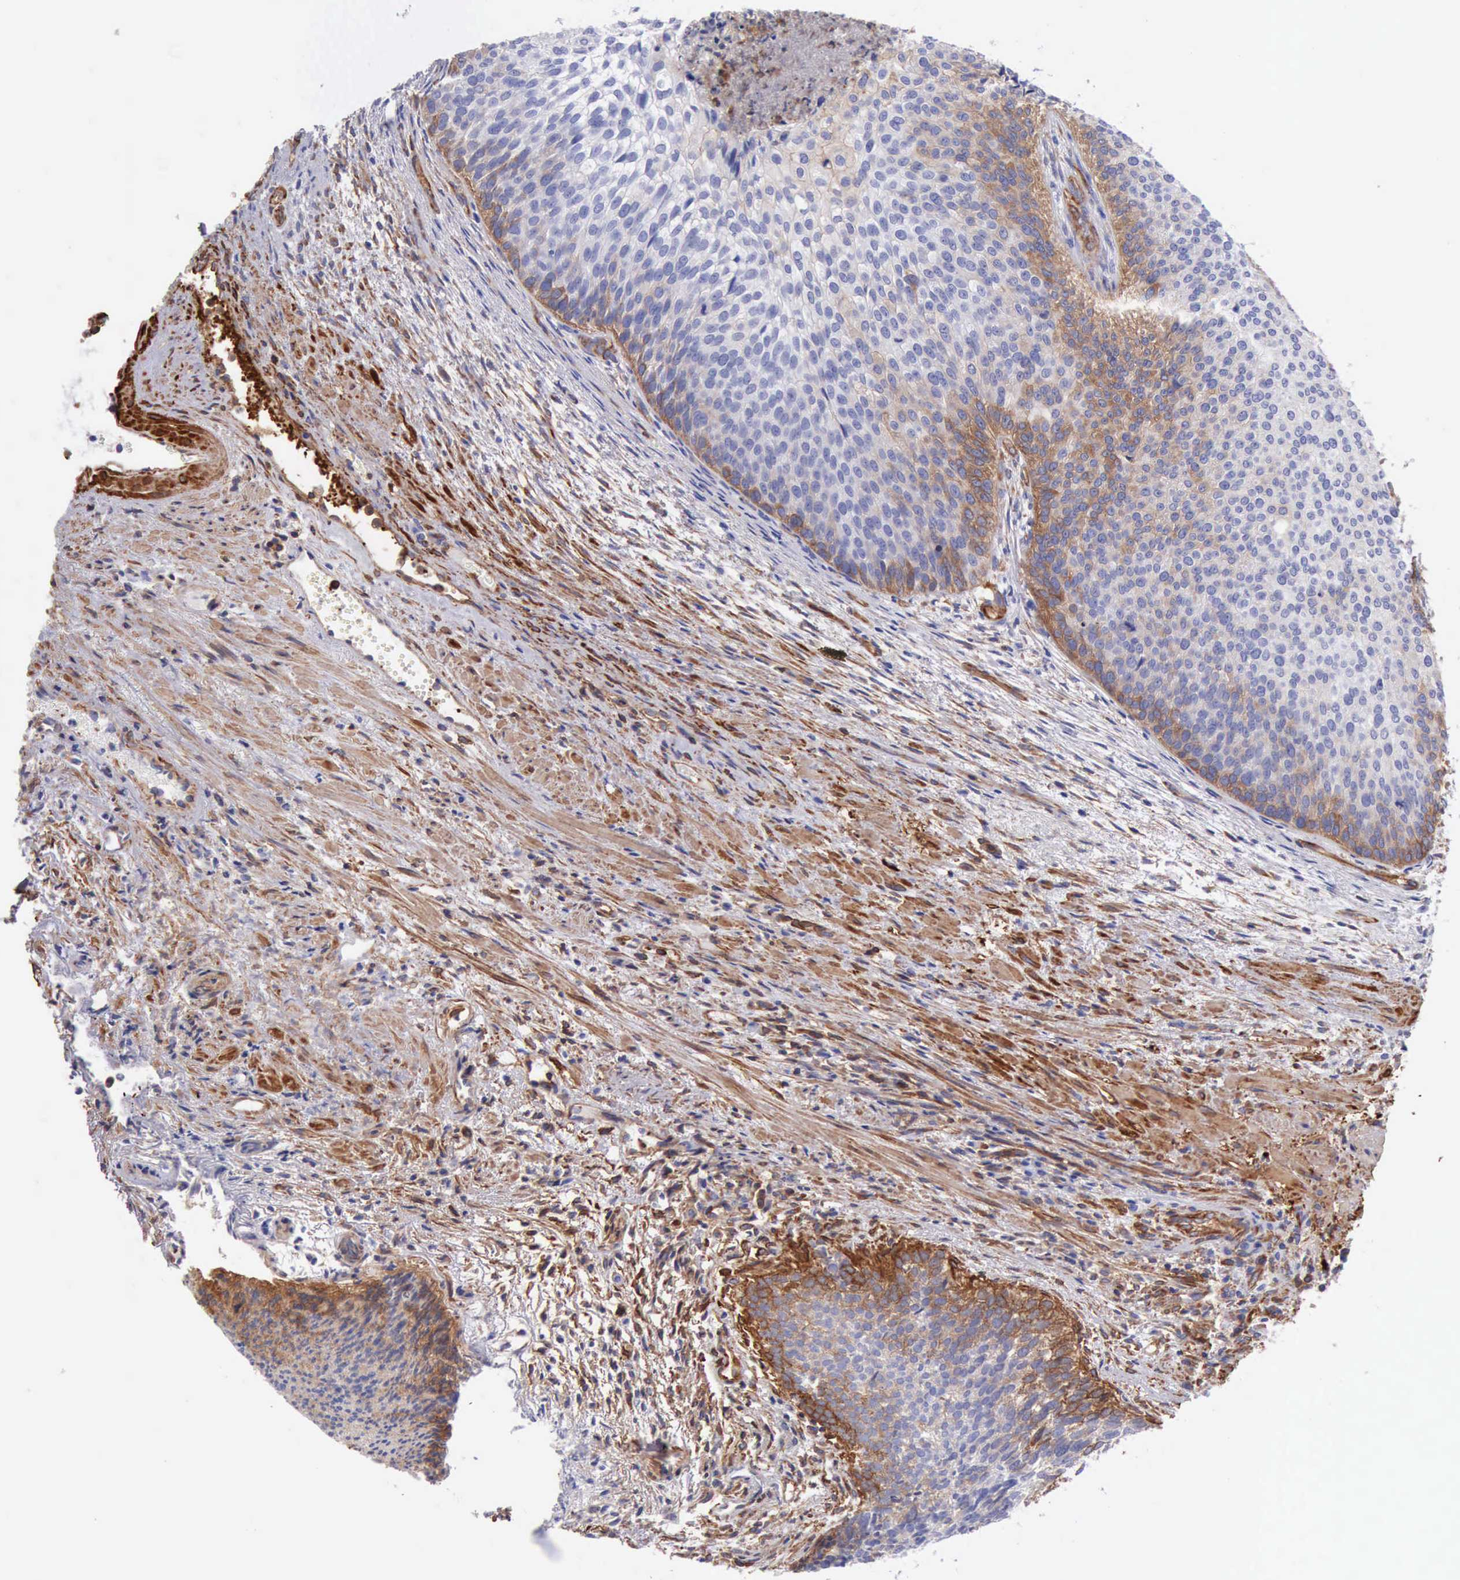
{"staining": {"intensity": "weak", "quantity": ">75%", "location": "cytoplasmic/membranous"}, "tissue": "urothelial cancer", "cell_type": "Tumor cells", "image_type": "cancer", "snomed": [{"axis": "morphology", "description": "Urothelial carcinoma, Low grade"}, {"axis": "topography", "description": "Urinary bladder"}], "caption": "Immunohistochemistry (IHC) (DAB (3,3'-diaminobenzidine)) staining of human urothelial carcinoma (low-grade) exhibits weak cytoplasmic/membranous protein positivity in approximately >75% of tumor cells. (DAB = brown stain, brightfield microscopy at high magnification).", "gene": "FLNA", "patient": {"sex": "male", "age": 84}}